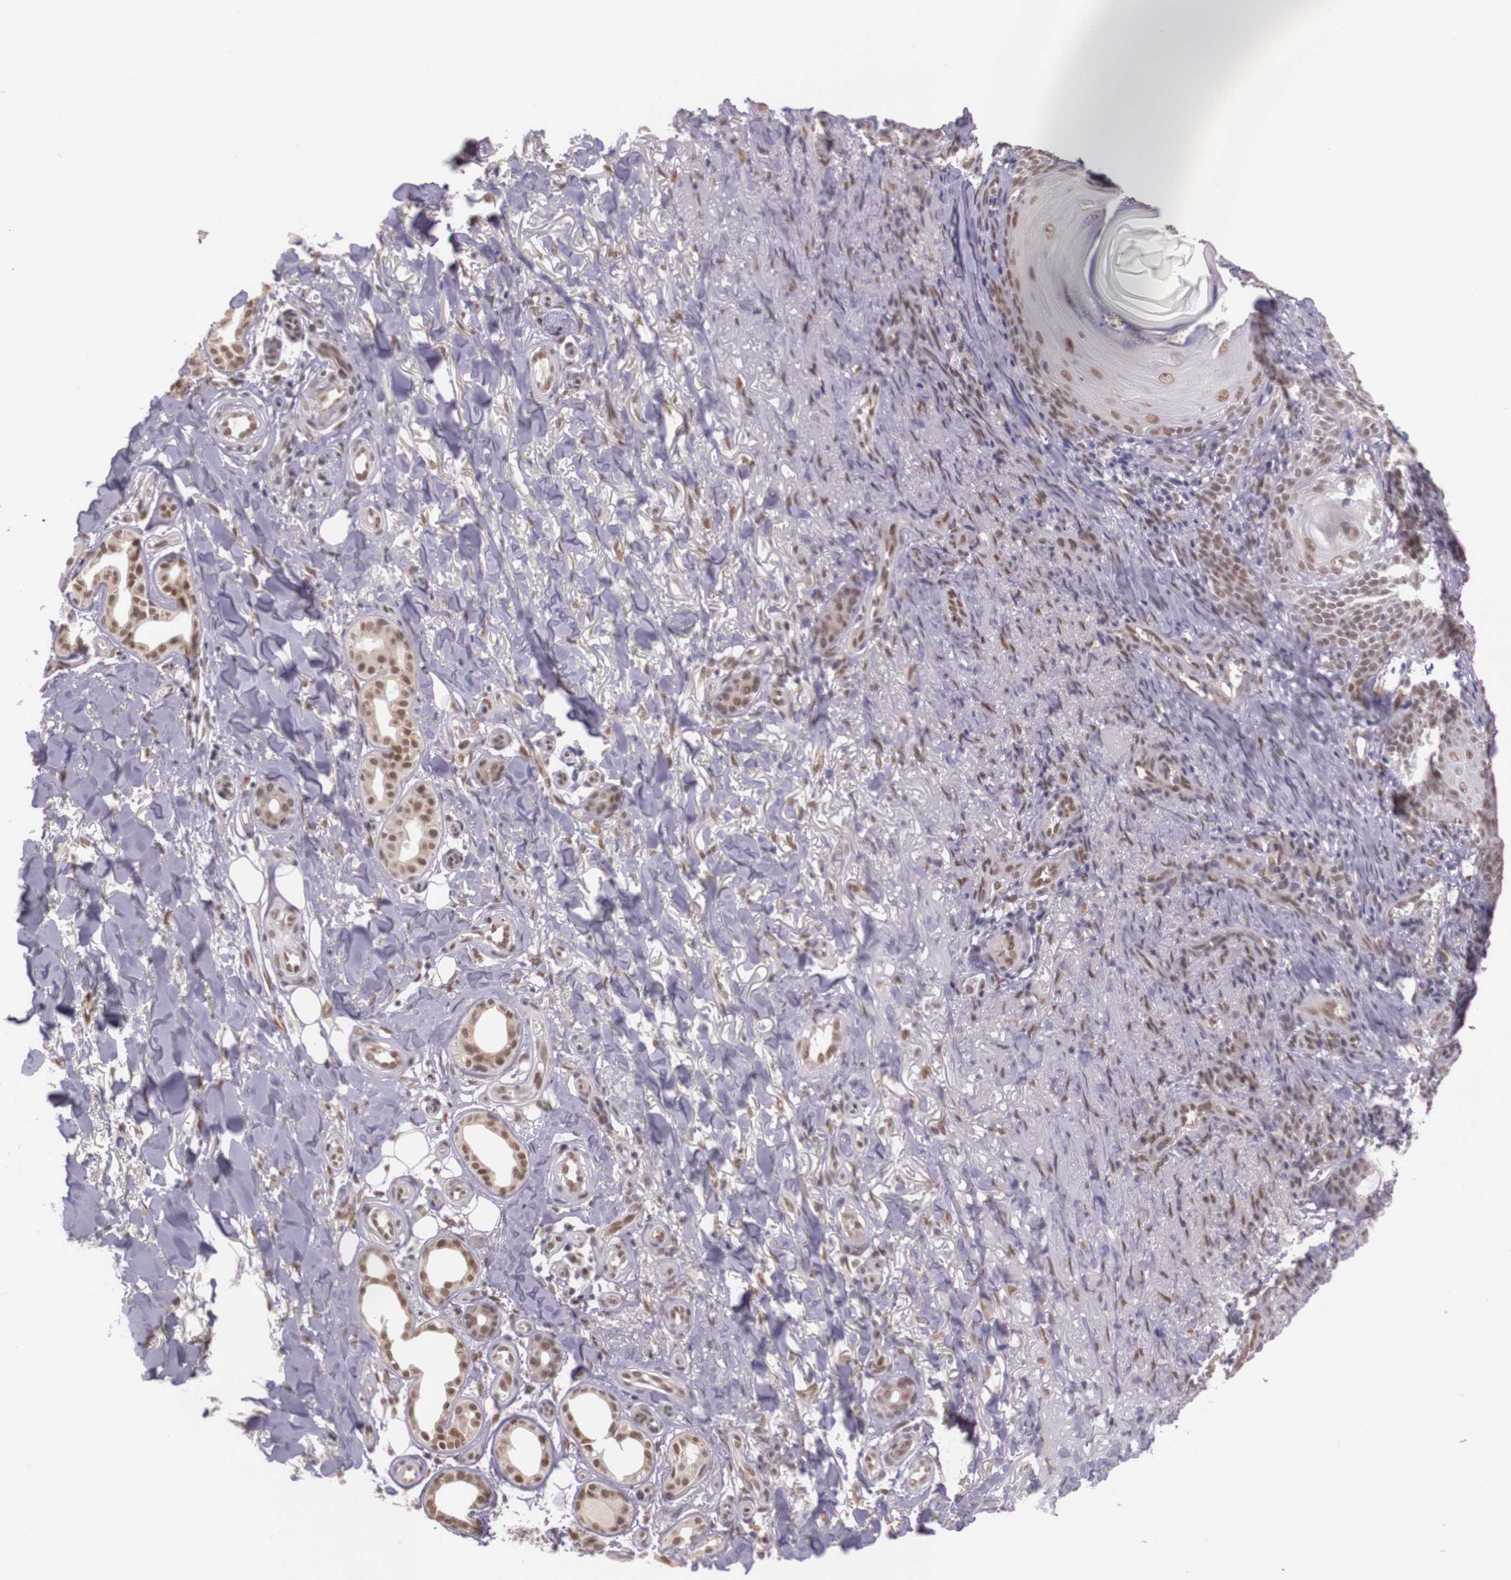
{"staining": {"intensity": "moderate", "quantity": ">75%", "location": "nuclear"}, "tissue": "skin cancer", "cell_type": "Tumor cells", "image_type": "cancer", "snomed": [{"axis": "morphology", "description": "Basal cell carcinoma"}, {"axis": "topography", "description": "Skin"}], "caption": "About >75% of tumor cells in human skin cancer show moderate nuclear protein staining as visualized by brown immunohistochemical staining.", "gene": "WDR13", "patient": {"sex": "male", "age": 81}}